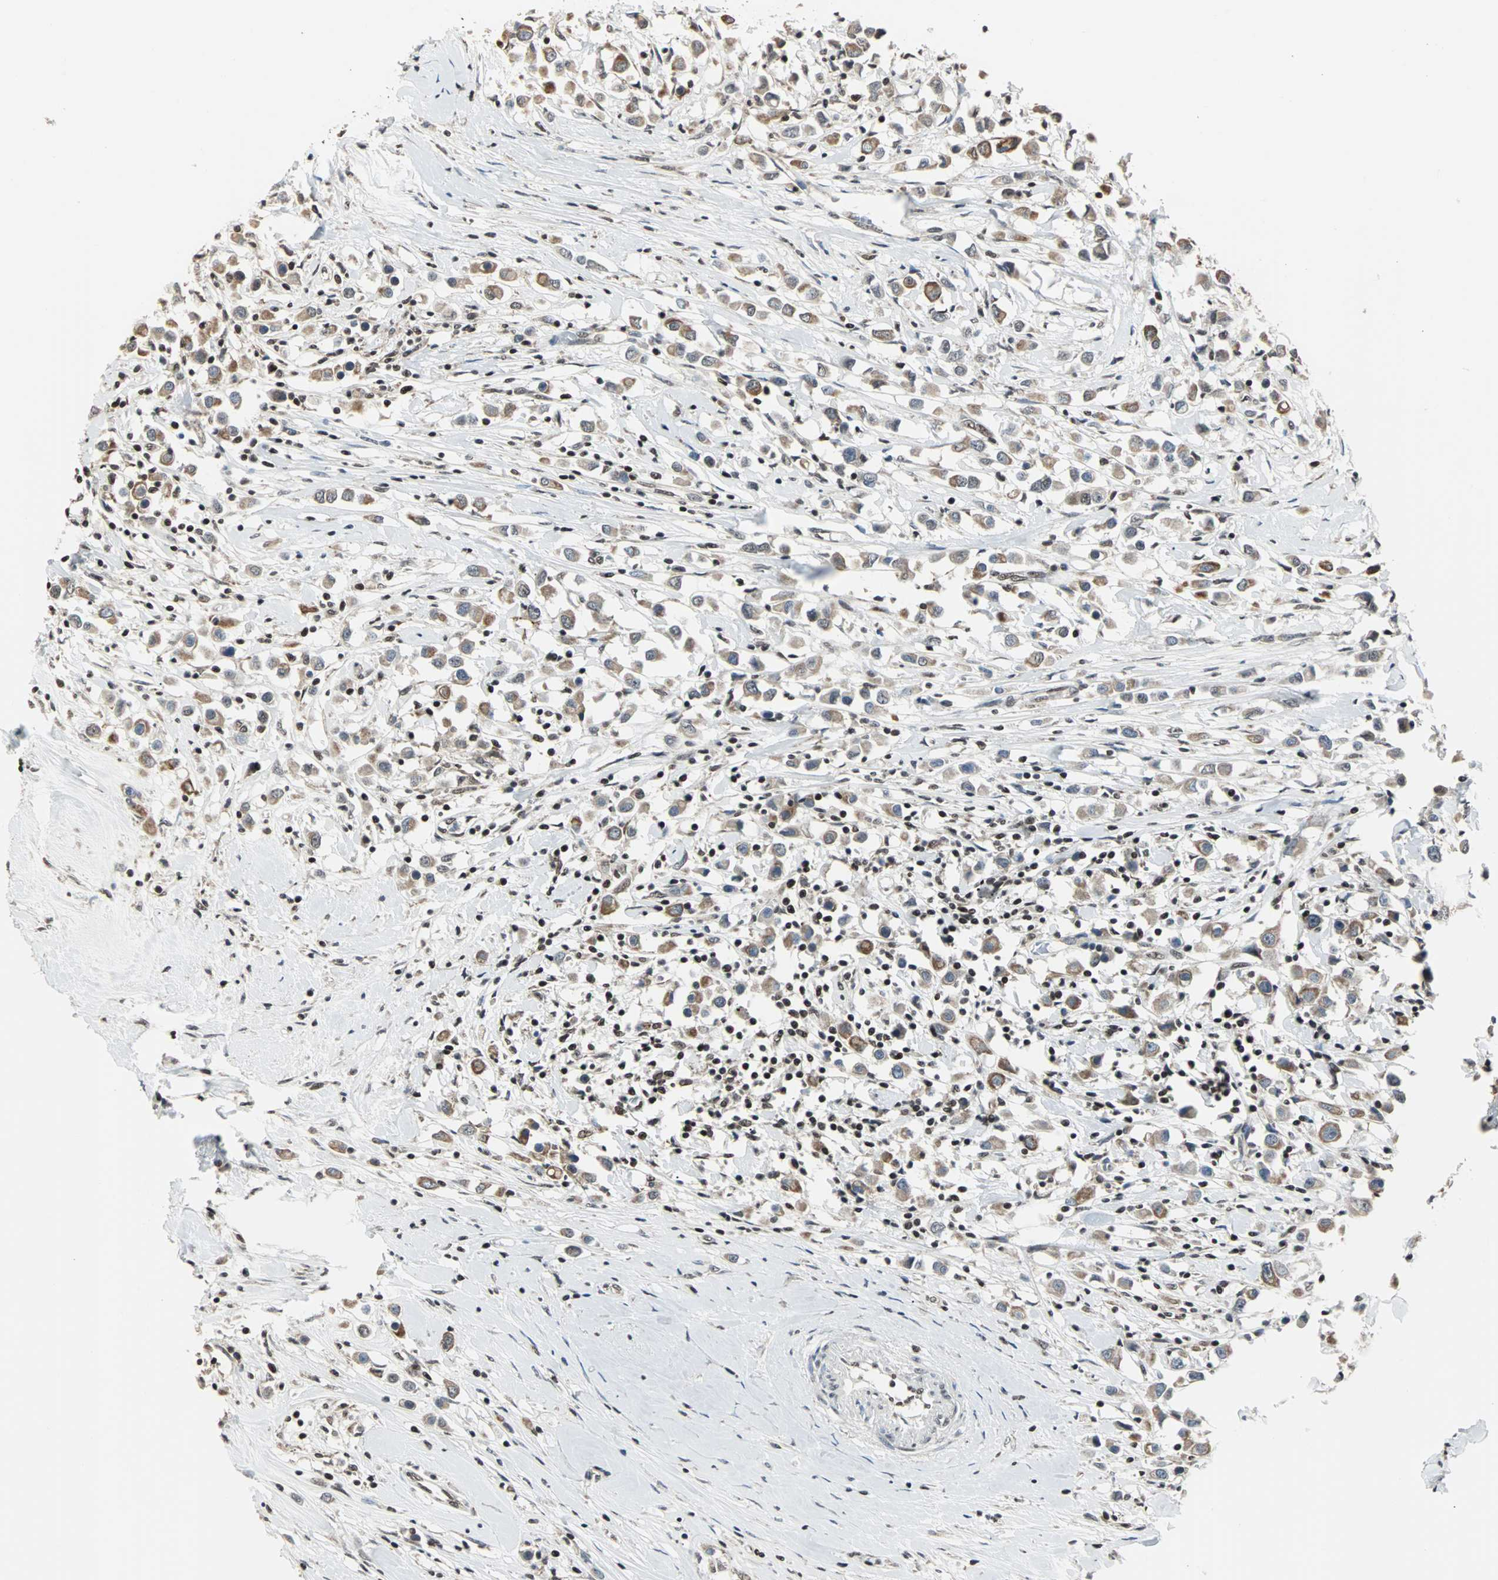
{"staining": {"intensity": "moderate", "quantity": ">75%", "location": "cytoplasmic/membranous"}, "tissue": "breast cancer", "cell_type": "Tumor cells", "image_type": "cancer", "snomed": [{"axis": "morphology", "description": "Duct carcinoma"}, {"axis": "topography", "description": "Breast"}], "caption": "A brown stain labels moderate cytoplasmic/membranous expression of a protein in breast cancer tumor cells.", "gene": "TERF2IP", "patient": {"sex": "female", "age": 61}}